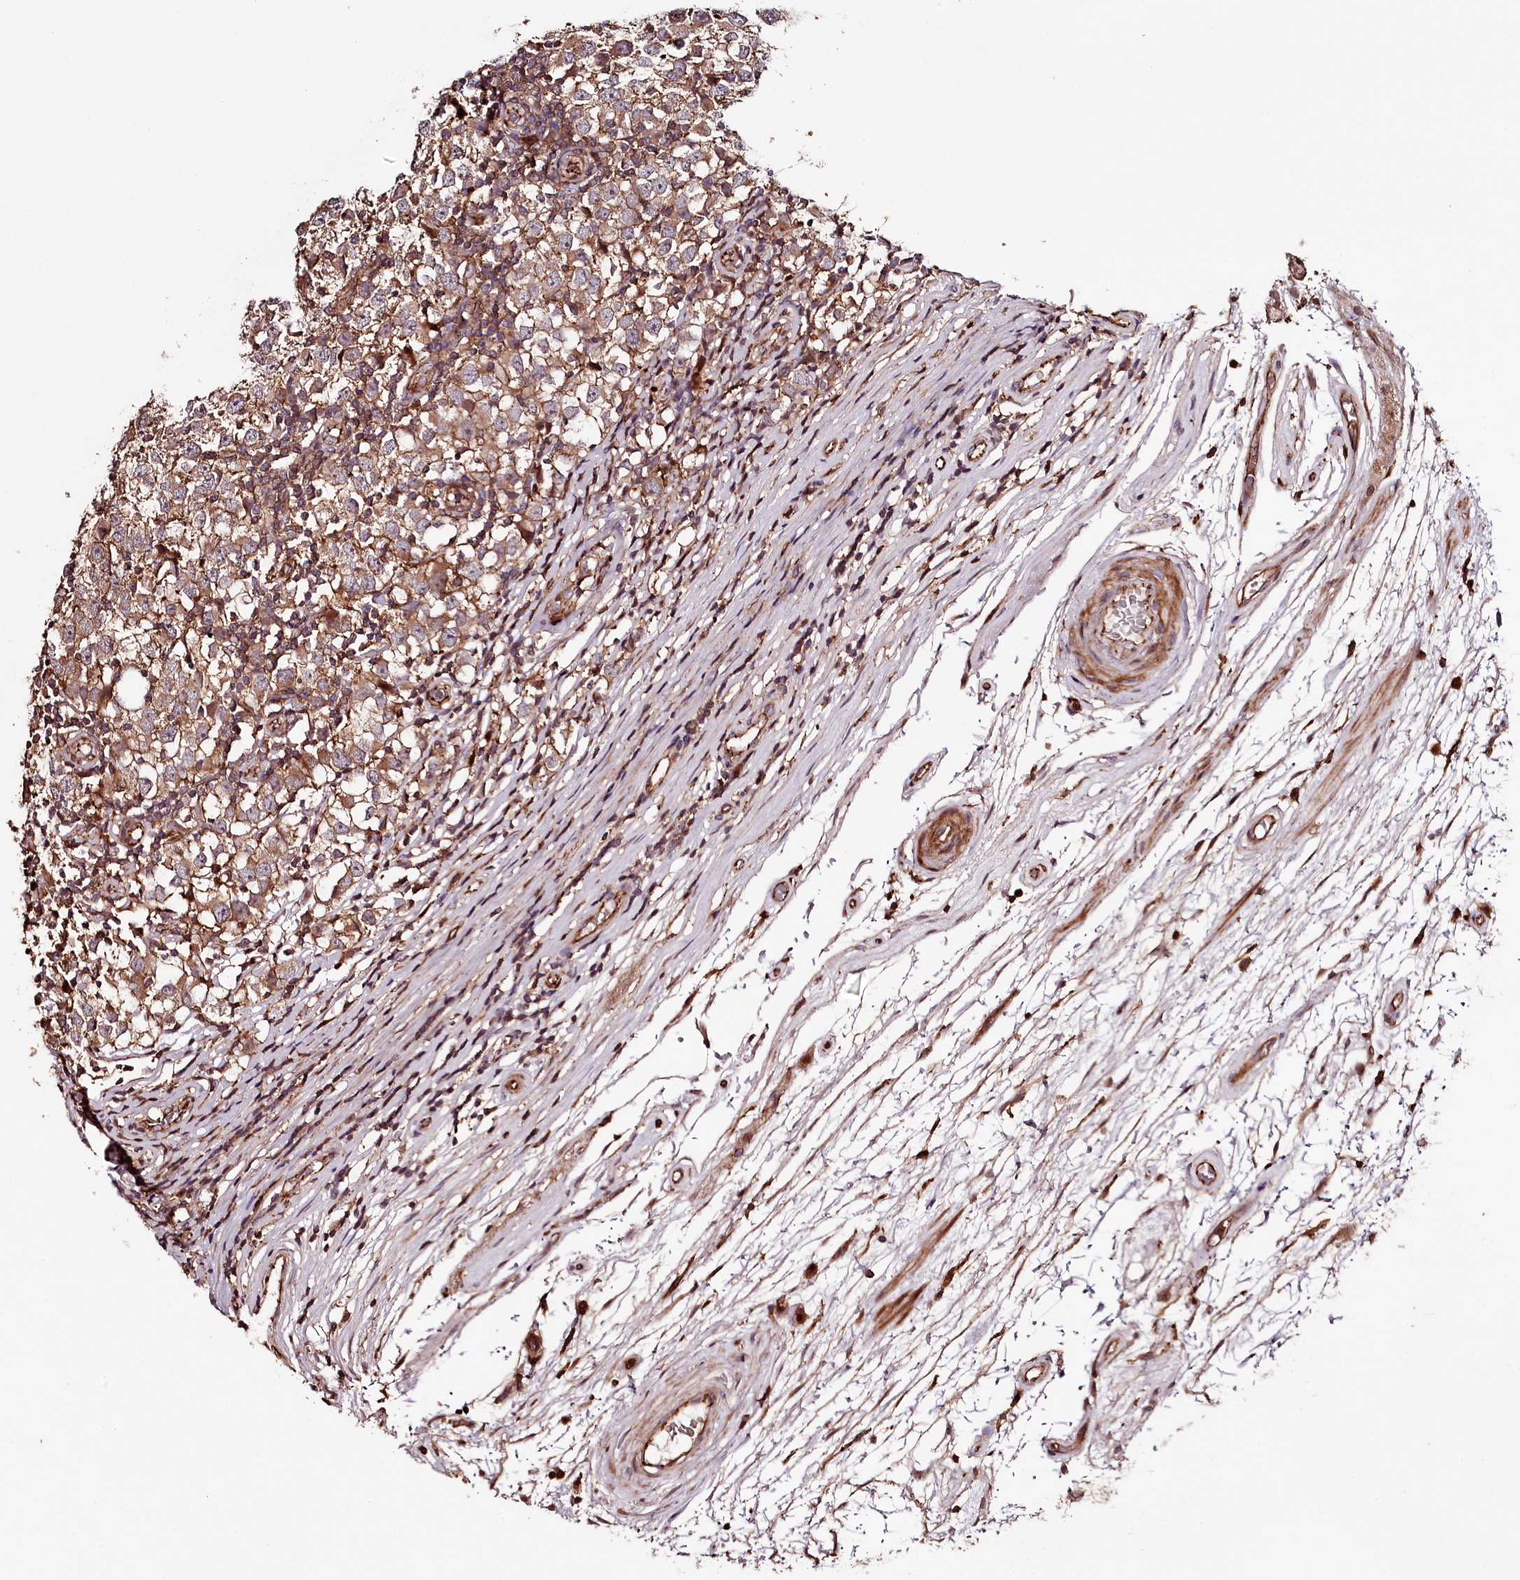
{"staining": {"intensity": "moderate", "quantity": "25%-75%", "location": "cytoplasmic/membranous"}, "tissue": "testis cancer", "cell_type": "Tumor cells", "image_type": "cancer", "snomed": [{"axis": "morphology", "description": "Seminoma, NOS"}, {"axis": "topography", "description": "Testis"}], "caption": "A histopathology image showing moderate cytoplasmic/membranous positivity in approximately 25%-75% of tumor cells in testis seminoma, as visualized by brown immunohistochemical staining.", "gene": "KIF14", "patient": {"sex": "male", "age": 65}}